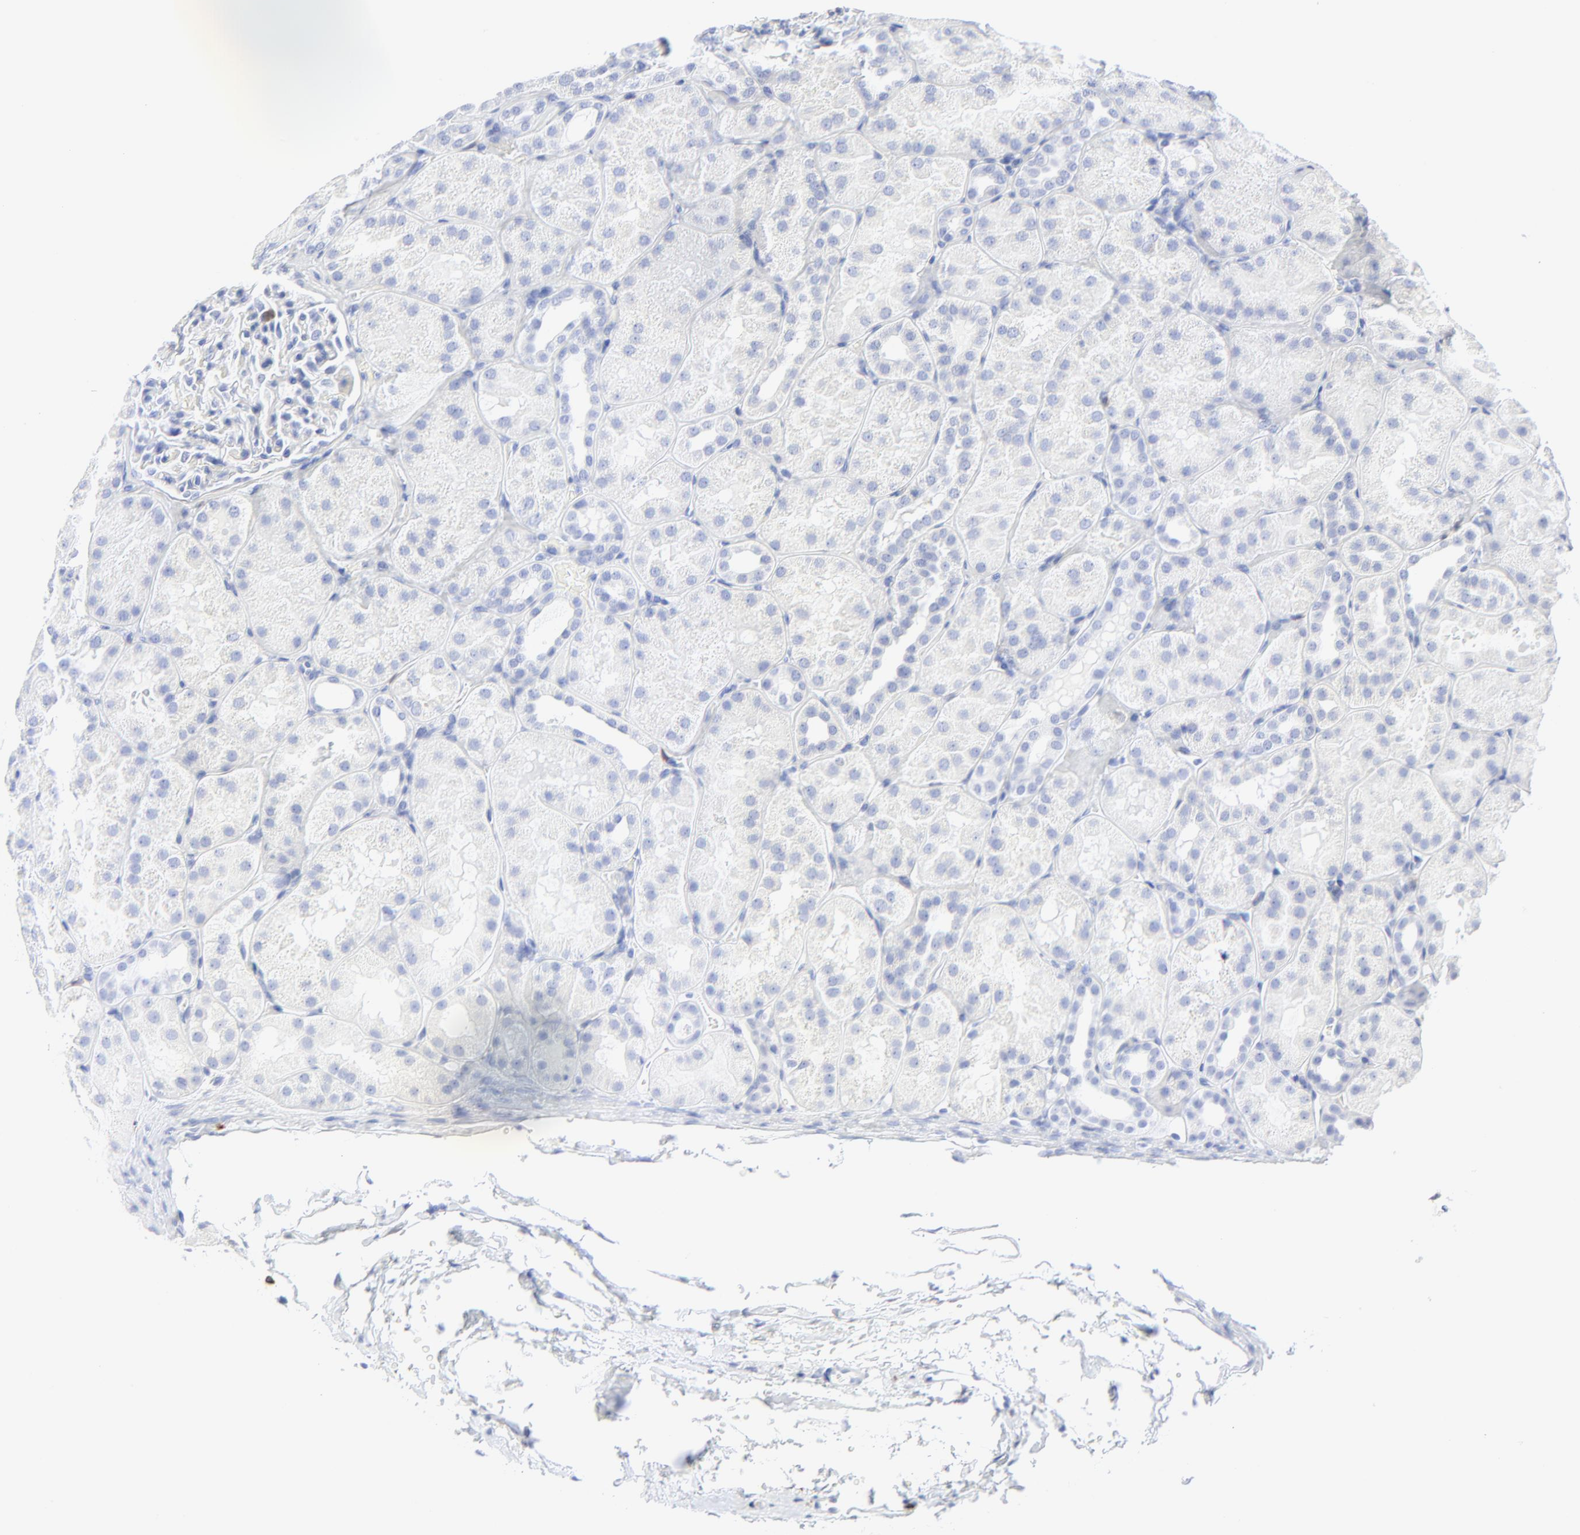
{"staining": {"intensity": "negative", "quantity": "none", "location": "none"}, "tissue": "kidney", "cell_type": "Cells in glomeruli", "image_type": "normal", "snomed": [{"axis": "morphology", "description": "Normal tissue, NOS"}, {"axis": "topography", "description": "Kidney"}], "caption": "Immunohistochemical staining of normal kidney demonstrates no significant positivity in cells in glomeruli.", "gene": "LCK", "patient": {"sex": "male", "age": 28}}